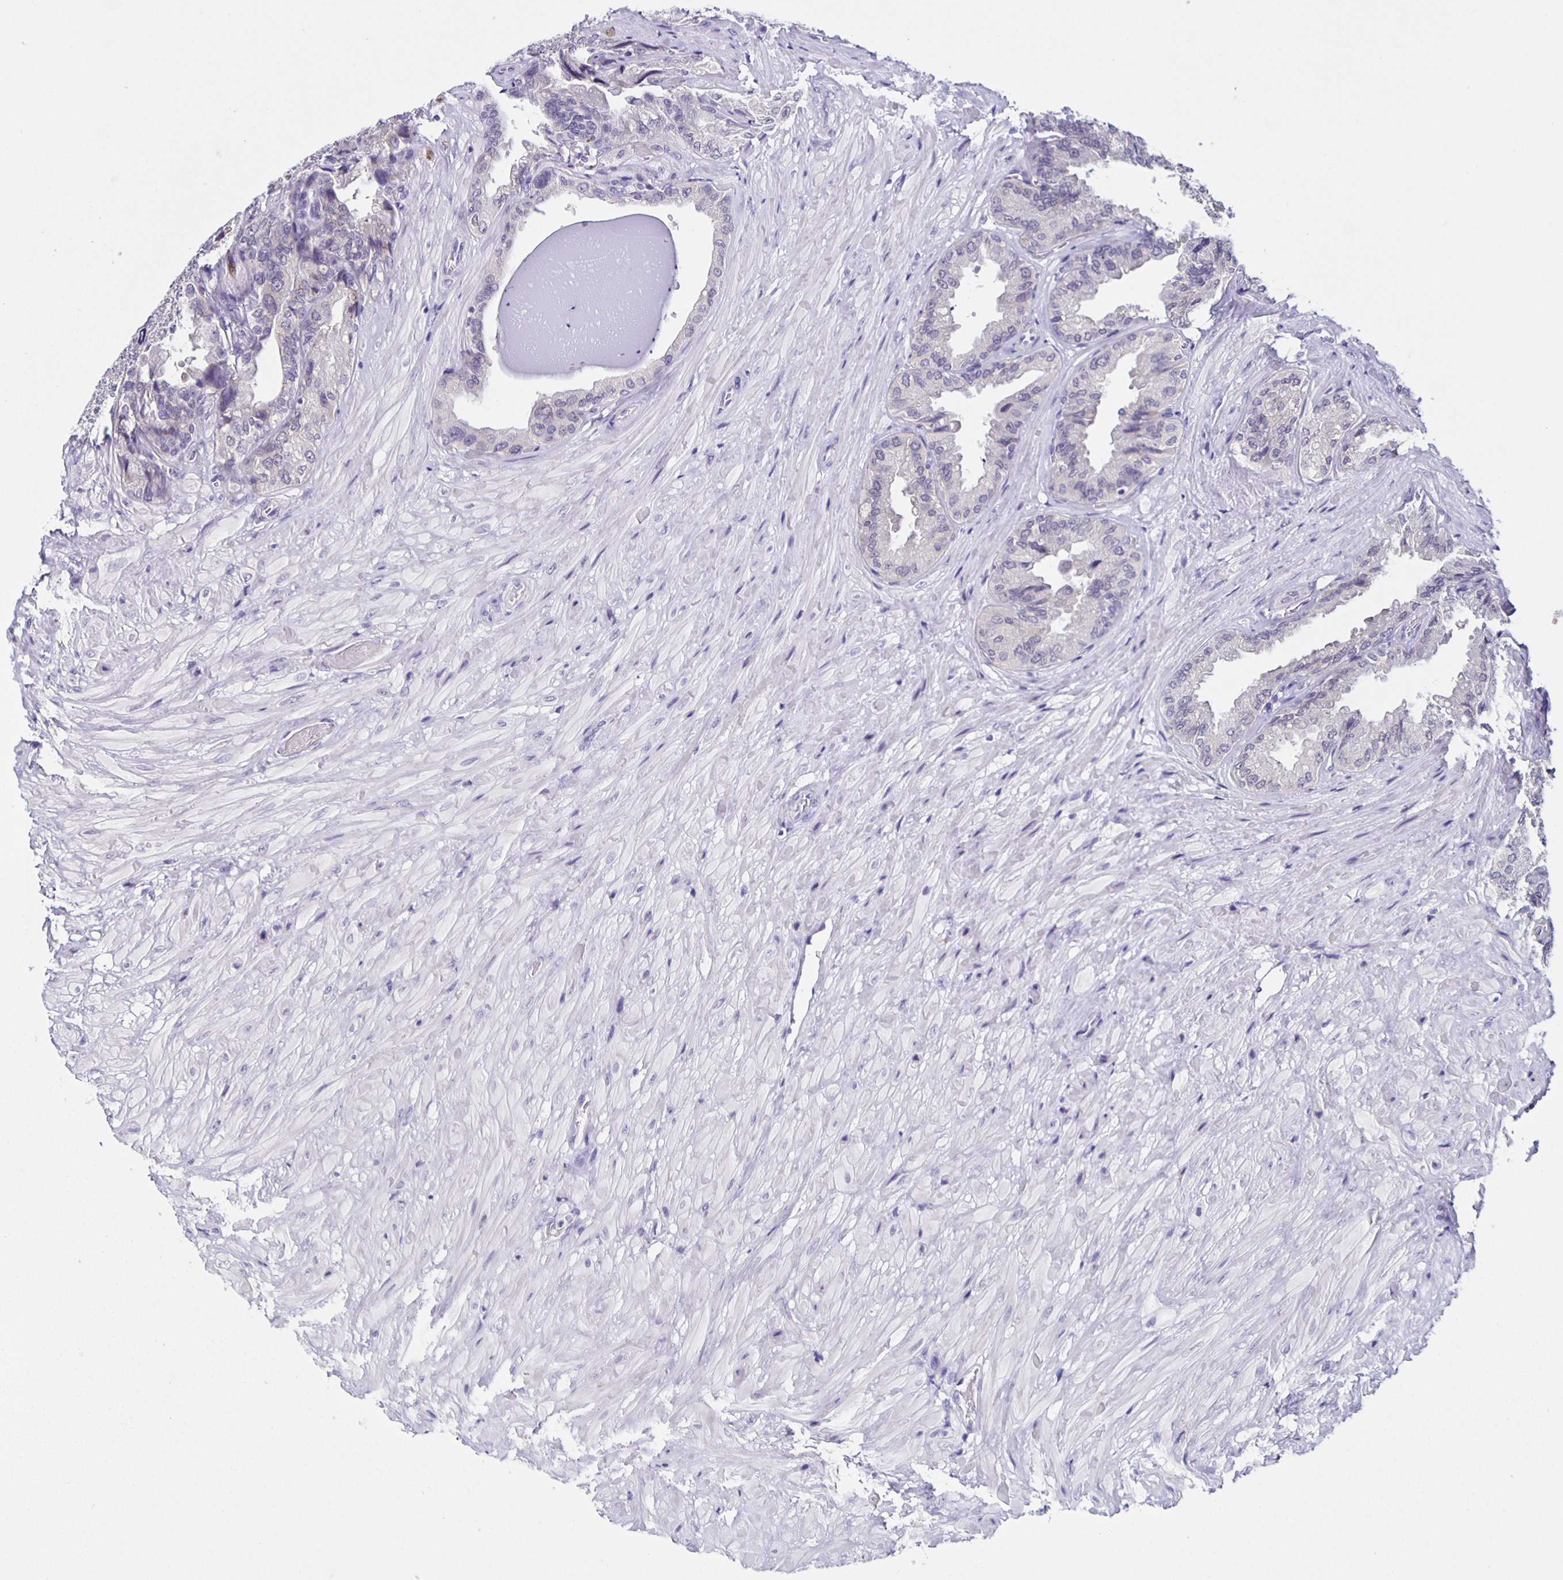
{"staining": {"intensity": "negative", "quantity": "none", "location": "none"}, "tissue": "seminal vesicle", "cell_type": "Glandular cells", "image_type": "normal", "snomed": [{"axis": "morphology", "description": "Normal tissue, NOS"}, {"axis": "topography", "description": "Seminal veicle"}], "caption": "Normal seminal vesicle was stained to show a protein in brown. There is no significant expression in glandular cells. (Brightfield microscopy of DAB immunohistochemistry (IHC) at high magnification).", "gene": "SLC12A3", "patient": {"sex": "male", "age": 68}}